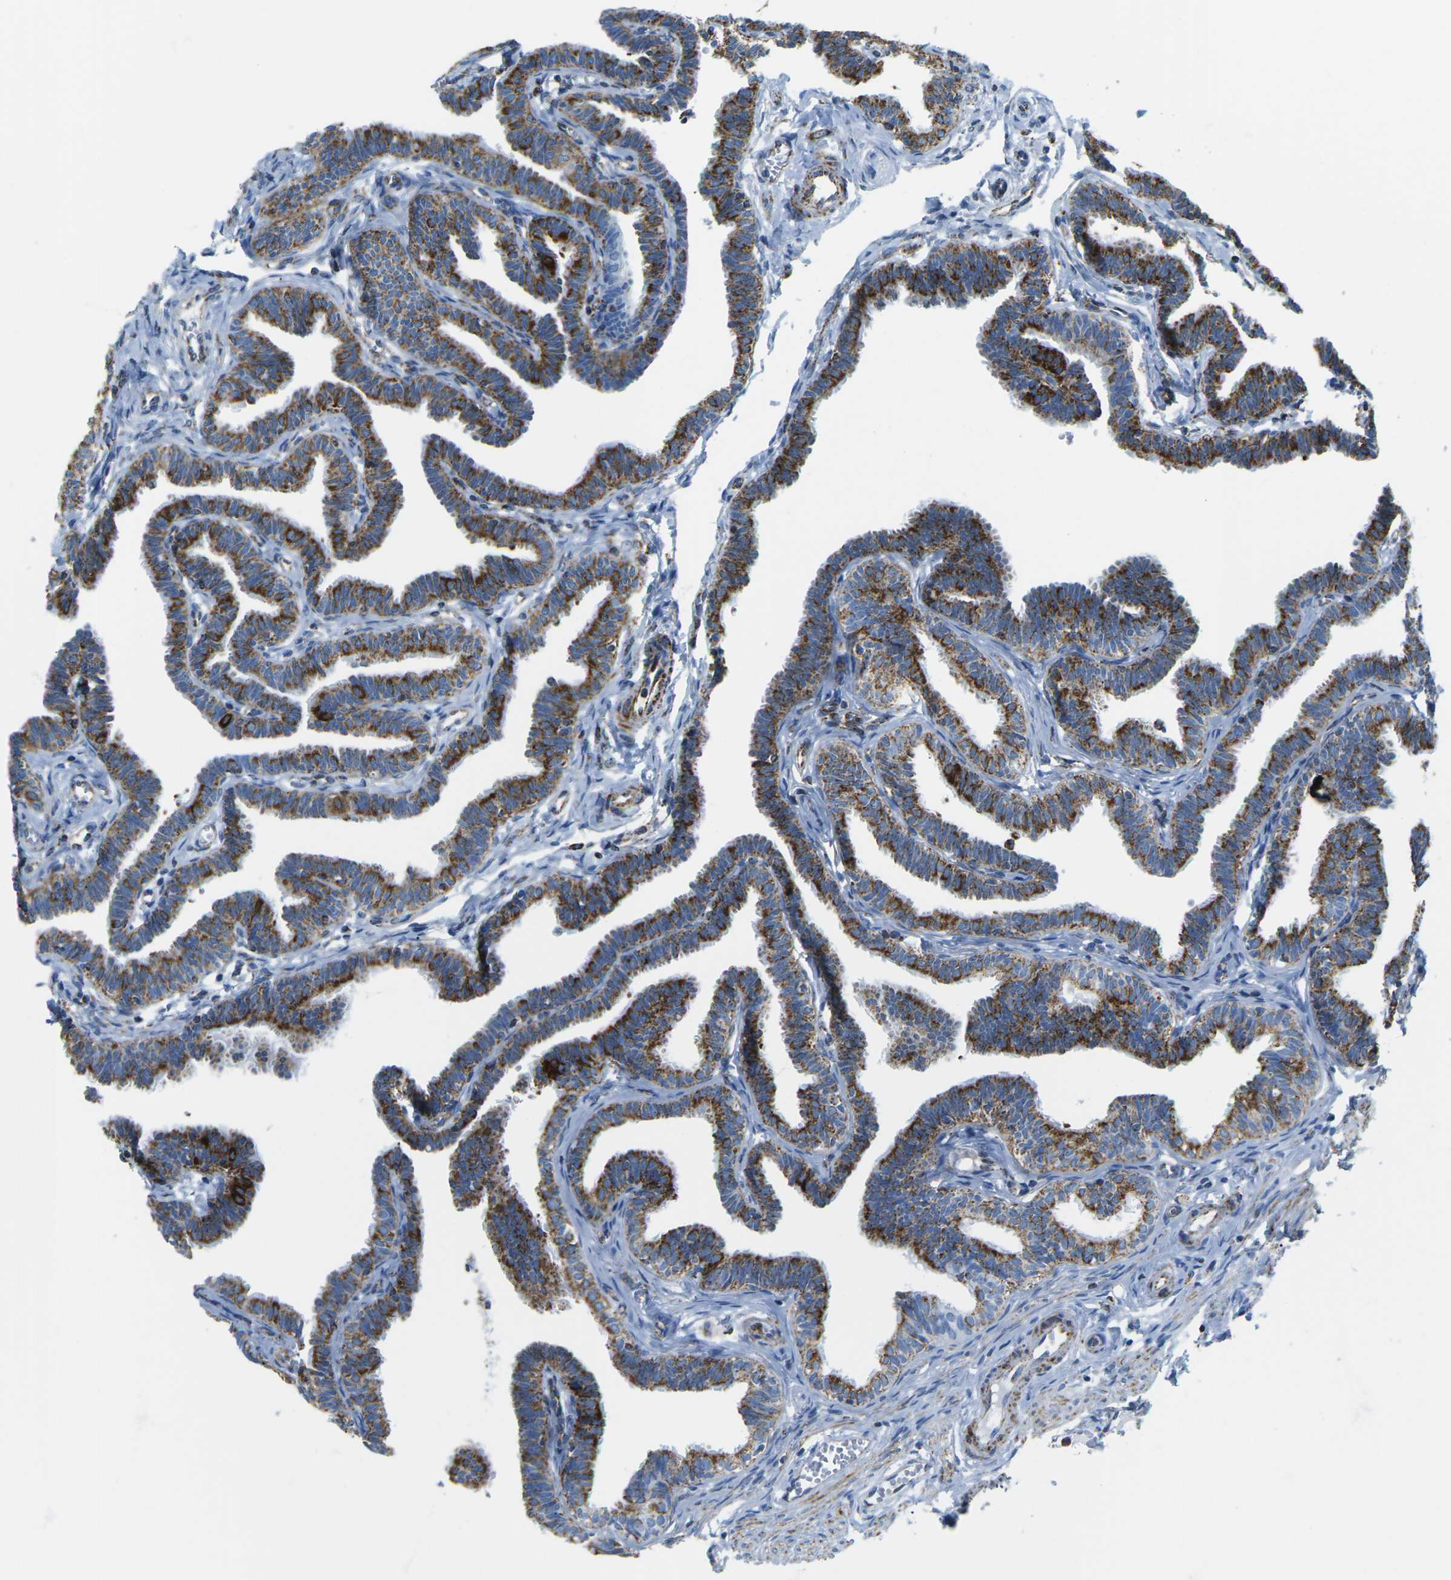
{"staining": {"intensity": "strong", "quantity": ">75%", "location": "cytoplasmic/membranous"}, "tissue": "fallopian tube", "cell_type": "Glandular cells", "image_type": "normal", "snomed": [{"axis": "morphology", "description": "Normal tissue, NOS"}, {"axis": "topography", "description": "Fallopian tube"}, {"axis": "topography", "description": "Ovary"}], "caption": "Immunohistochemistry staining of normal fallopian tube, which shows high levels of strong cytoplasmic/membranous positivity in approximately >75% of glandular cells indicating strong cytoplasmic/membranous protein expression. The staining was performed using DAB (brown) for protein detection and nuclei were counterstained in hematoxylin (blue).", "gene": "COX6C", "patient": {"sex": "female", "age": 23}}